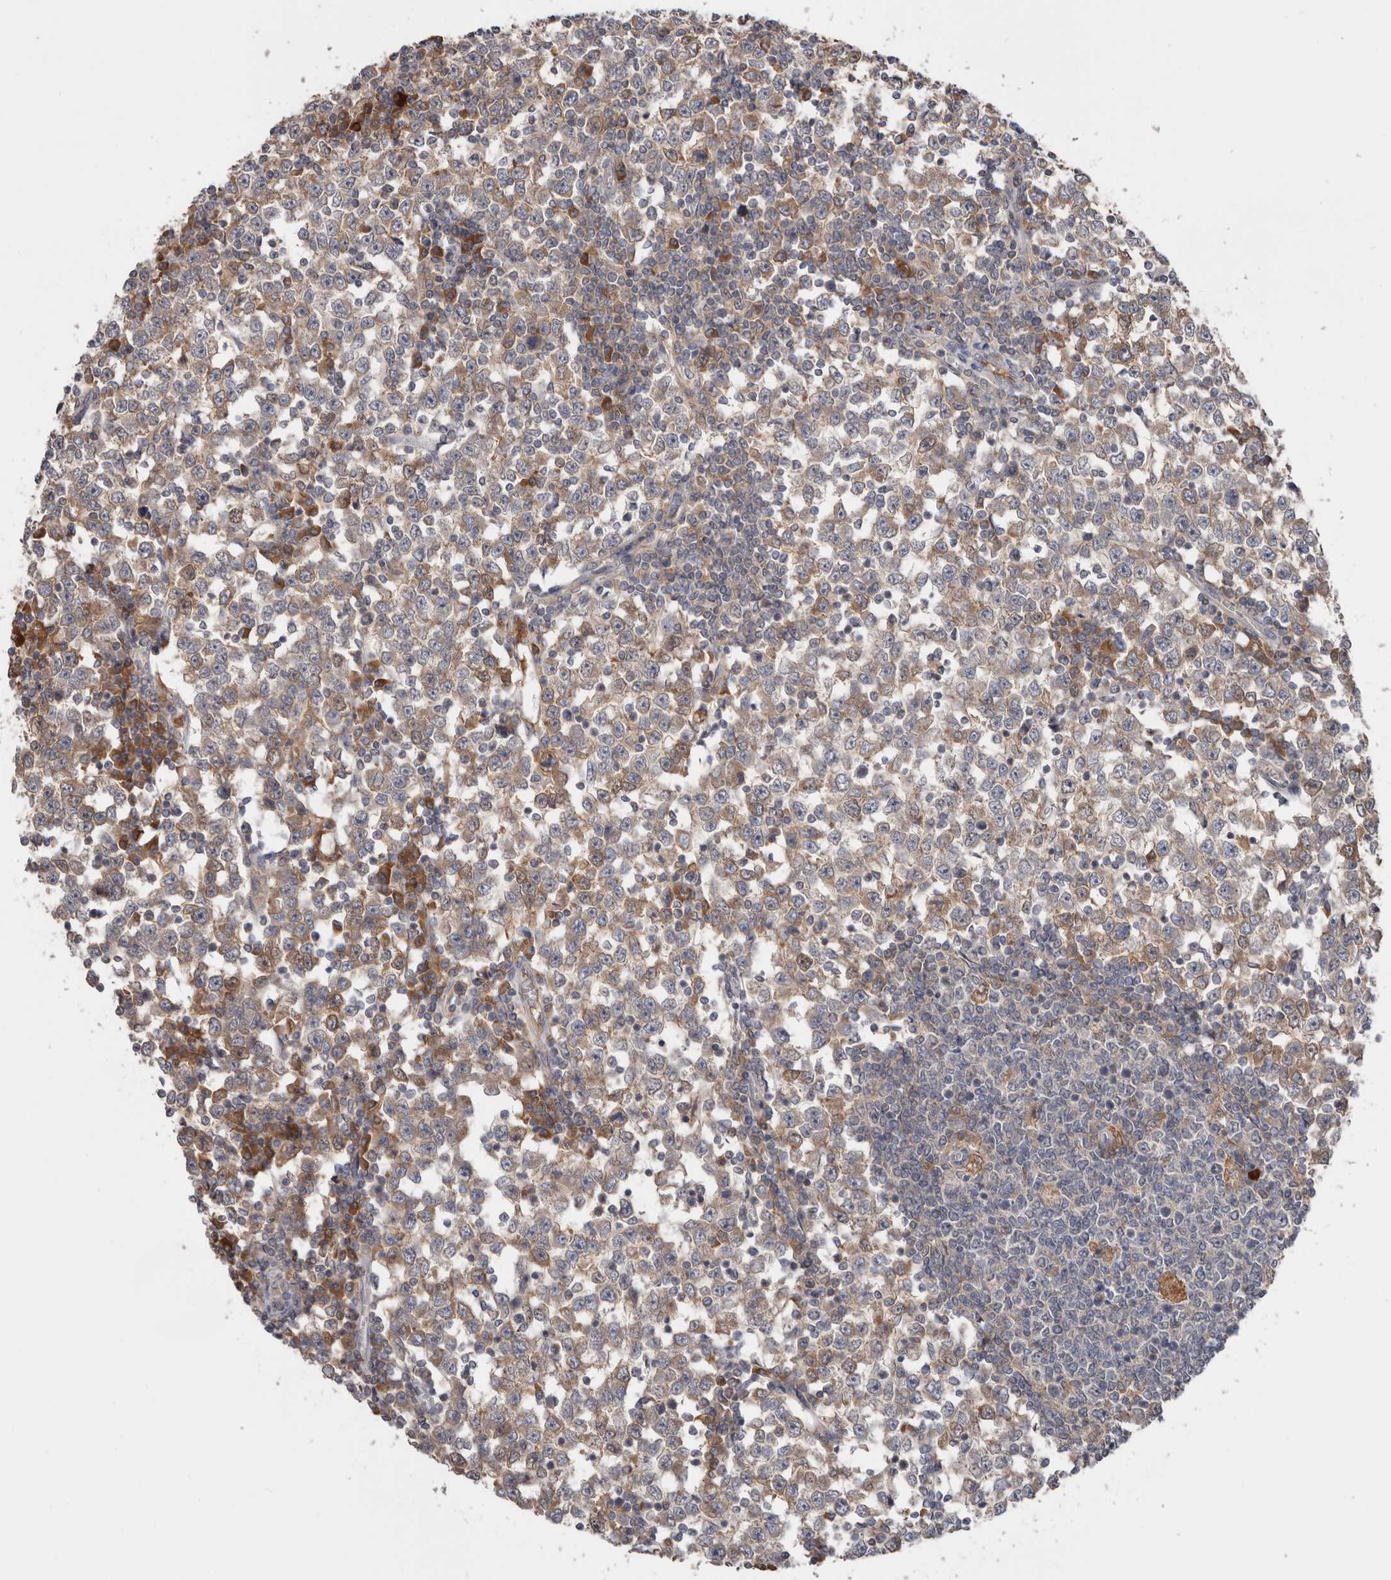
{"staining": {"intensity": "weak", "quantity": ">75%", "location": "cytoplasmic/membranous"}, "tissue": "testis cancer", "cell_type": "Tumor cells", "image_type": "cancer", "snomed": [{"axis": "morphology", "description": "Seminoma, NOS"}, {"axis": "topography", "description": "Testis"}], "caption": "An image of human testis cancer stained for a protein displays weak cytoplasmic/membranous brown staining in tumor cells.", "gene": "NMUR1", "patient": {"sex": "male", "age": 65}}